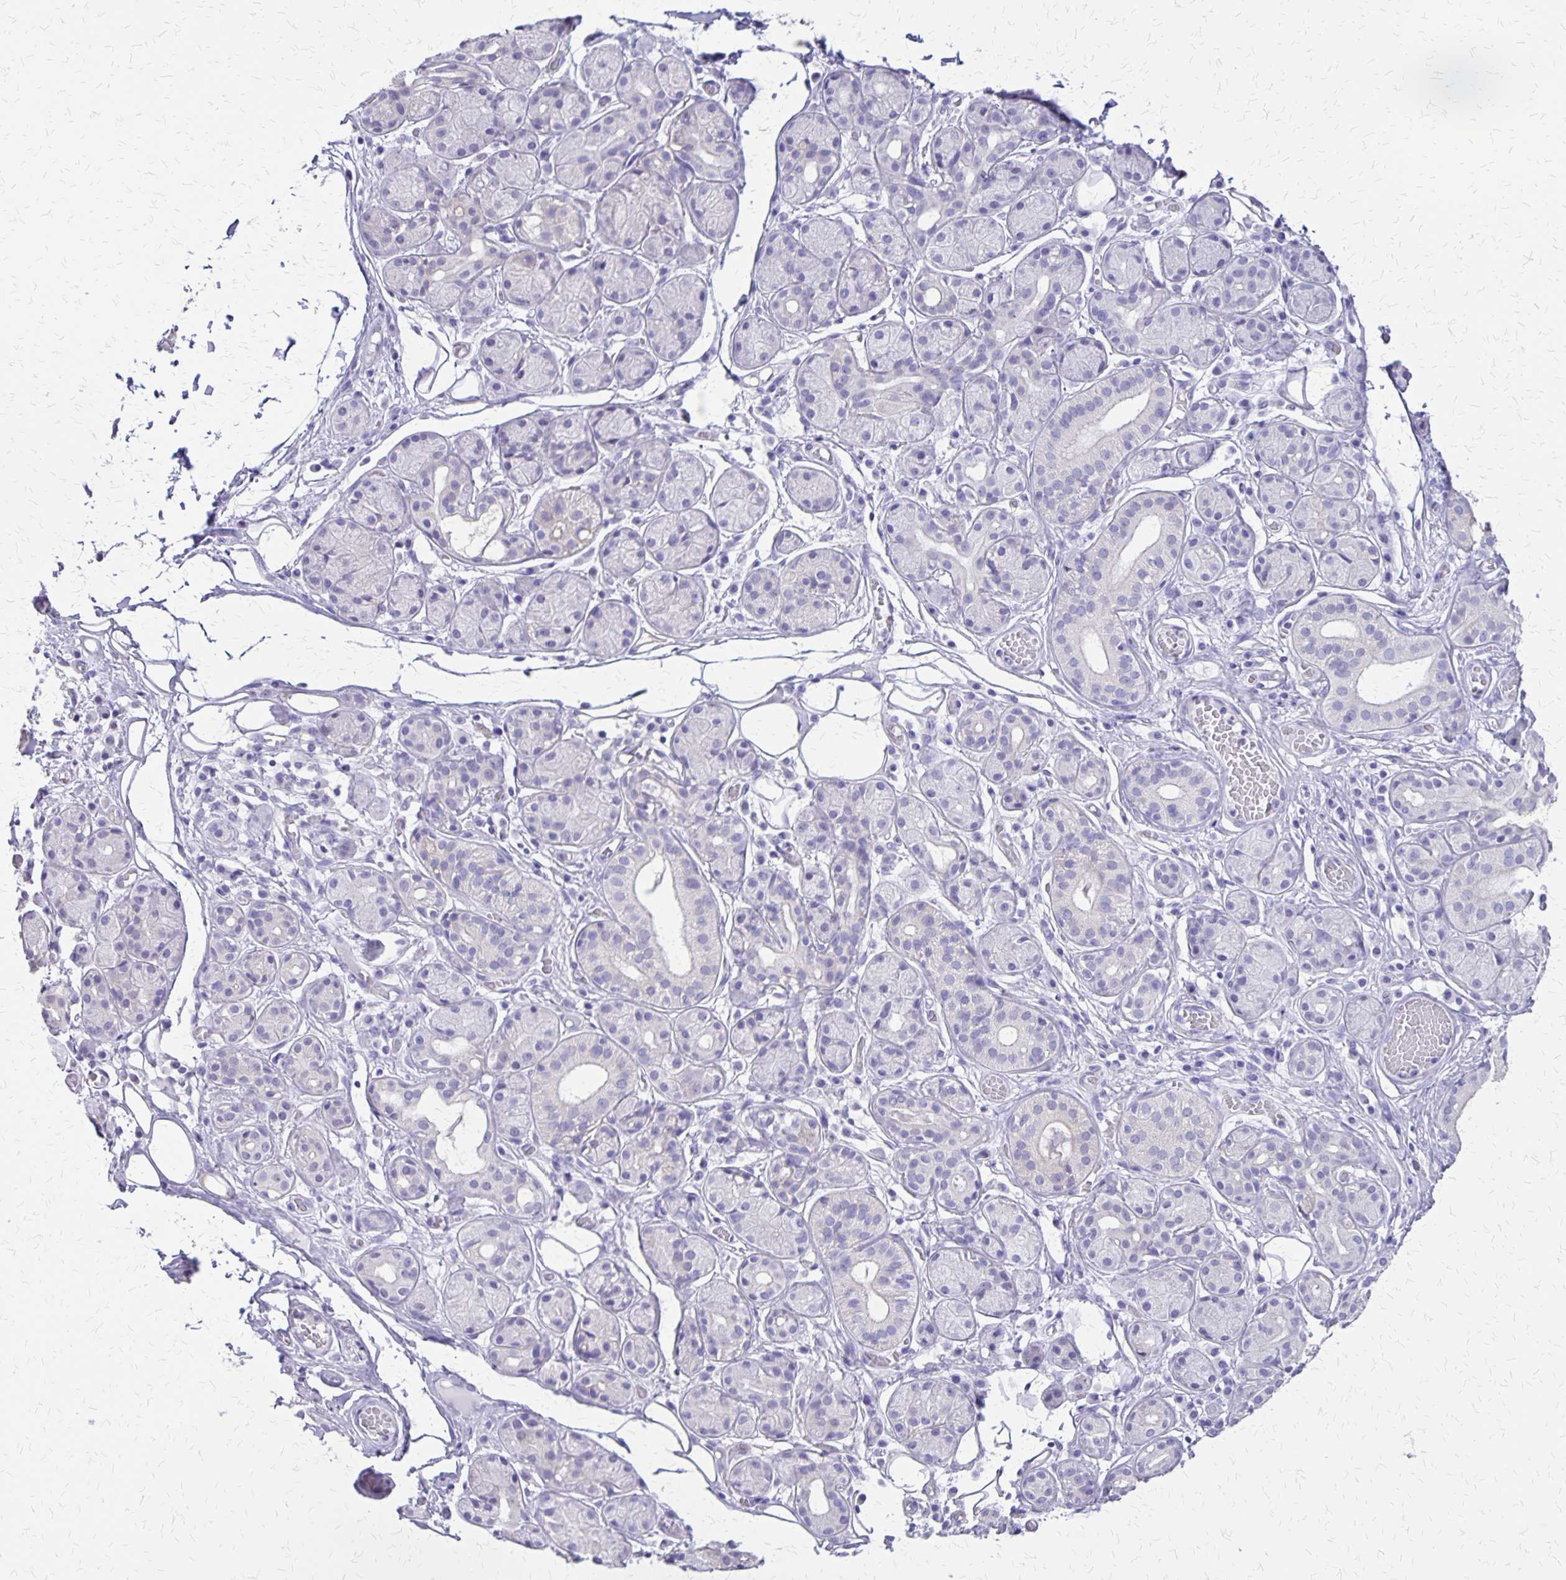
{"staining": {"intensity": "negative", "quantity": "none", "location": "none"}, "tissue": "salivary gland", "cell_type": "Glandular cells", "image_type": "normal", "snomed": [{"axis": "morphology", "description": "Normal tissue, NOS"}, {"axis": "topography", "description": "Salivary gland"}, {"axis": "topography", "description": "Peripheral nerve tissue"}], "caption": "Human salivary gland stained for a protein using immunohistochemistry (IHC) displays no staining in glandular cells.", "gene": "SI", "patient": {"sex": "male", "age": 71}}